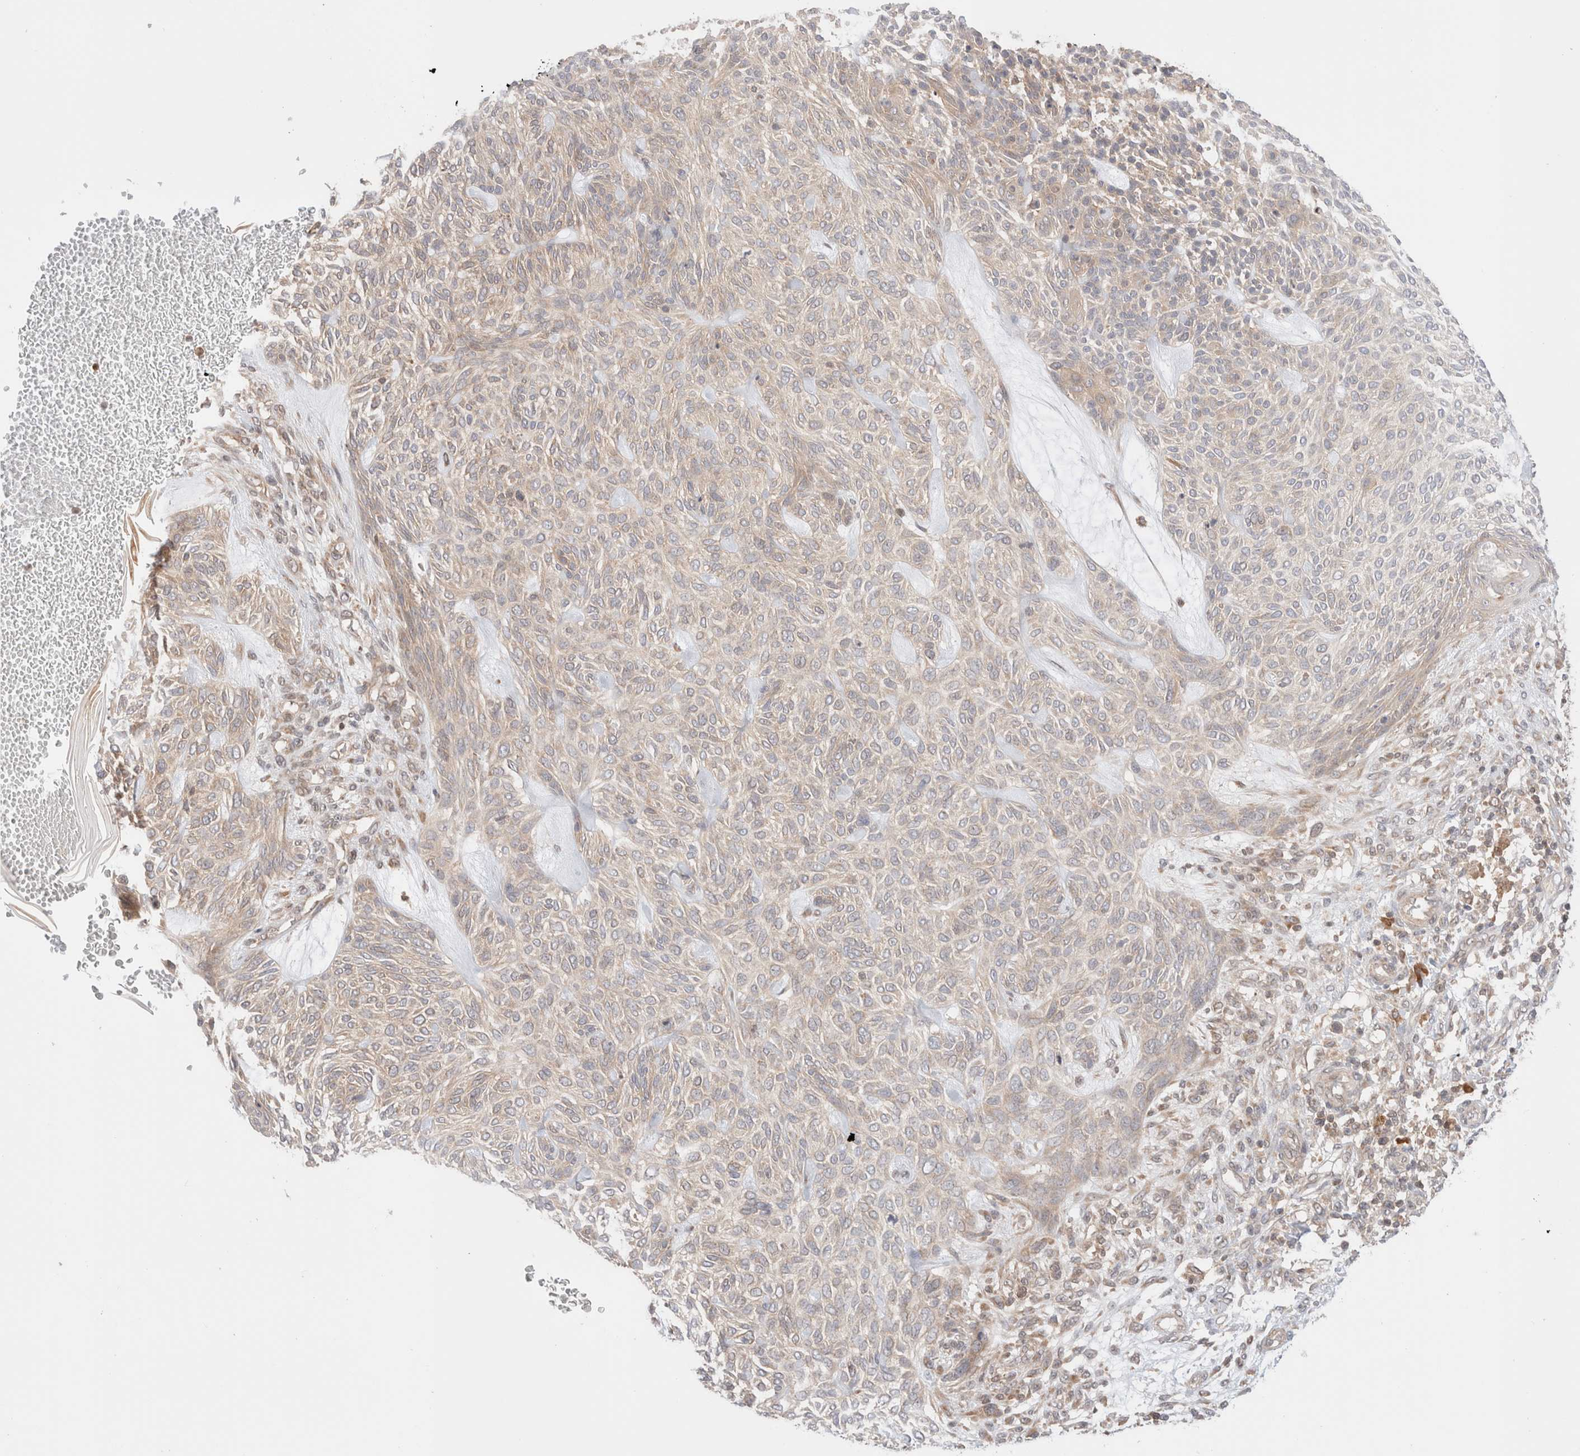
{"staining": {"intensity": "weak", "quantity": "<25%", "location": "cytoplasmic/membranous"}, "tissue": "skin cancer", "cell_type": "Tumor cells", "image_type": "cancer", "snomed": [{"axis": "morphology", "description": "Basal cell carcinoma"}, {"axis": "topography", "description": "Skin"}], "caption": "Immunohistochemistry (IHC) of skin cancer shows no expression in tumor cells.", "gene": "XKR4", "patient": {"sex": "male", "age": 55}}